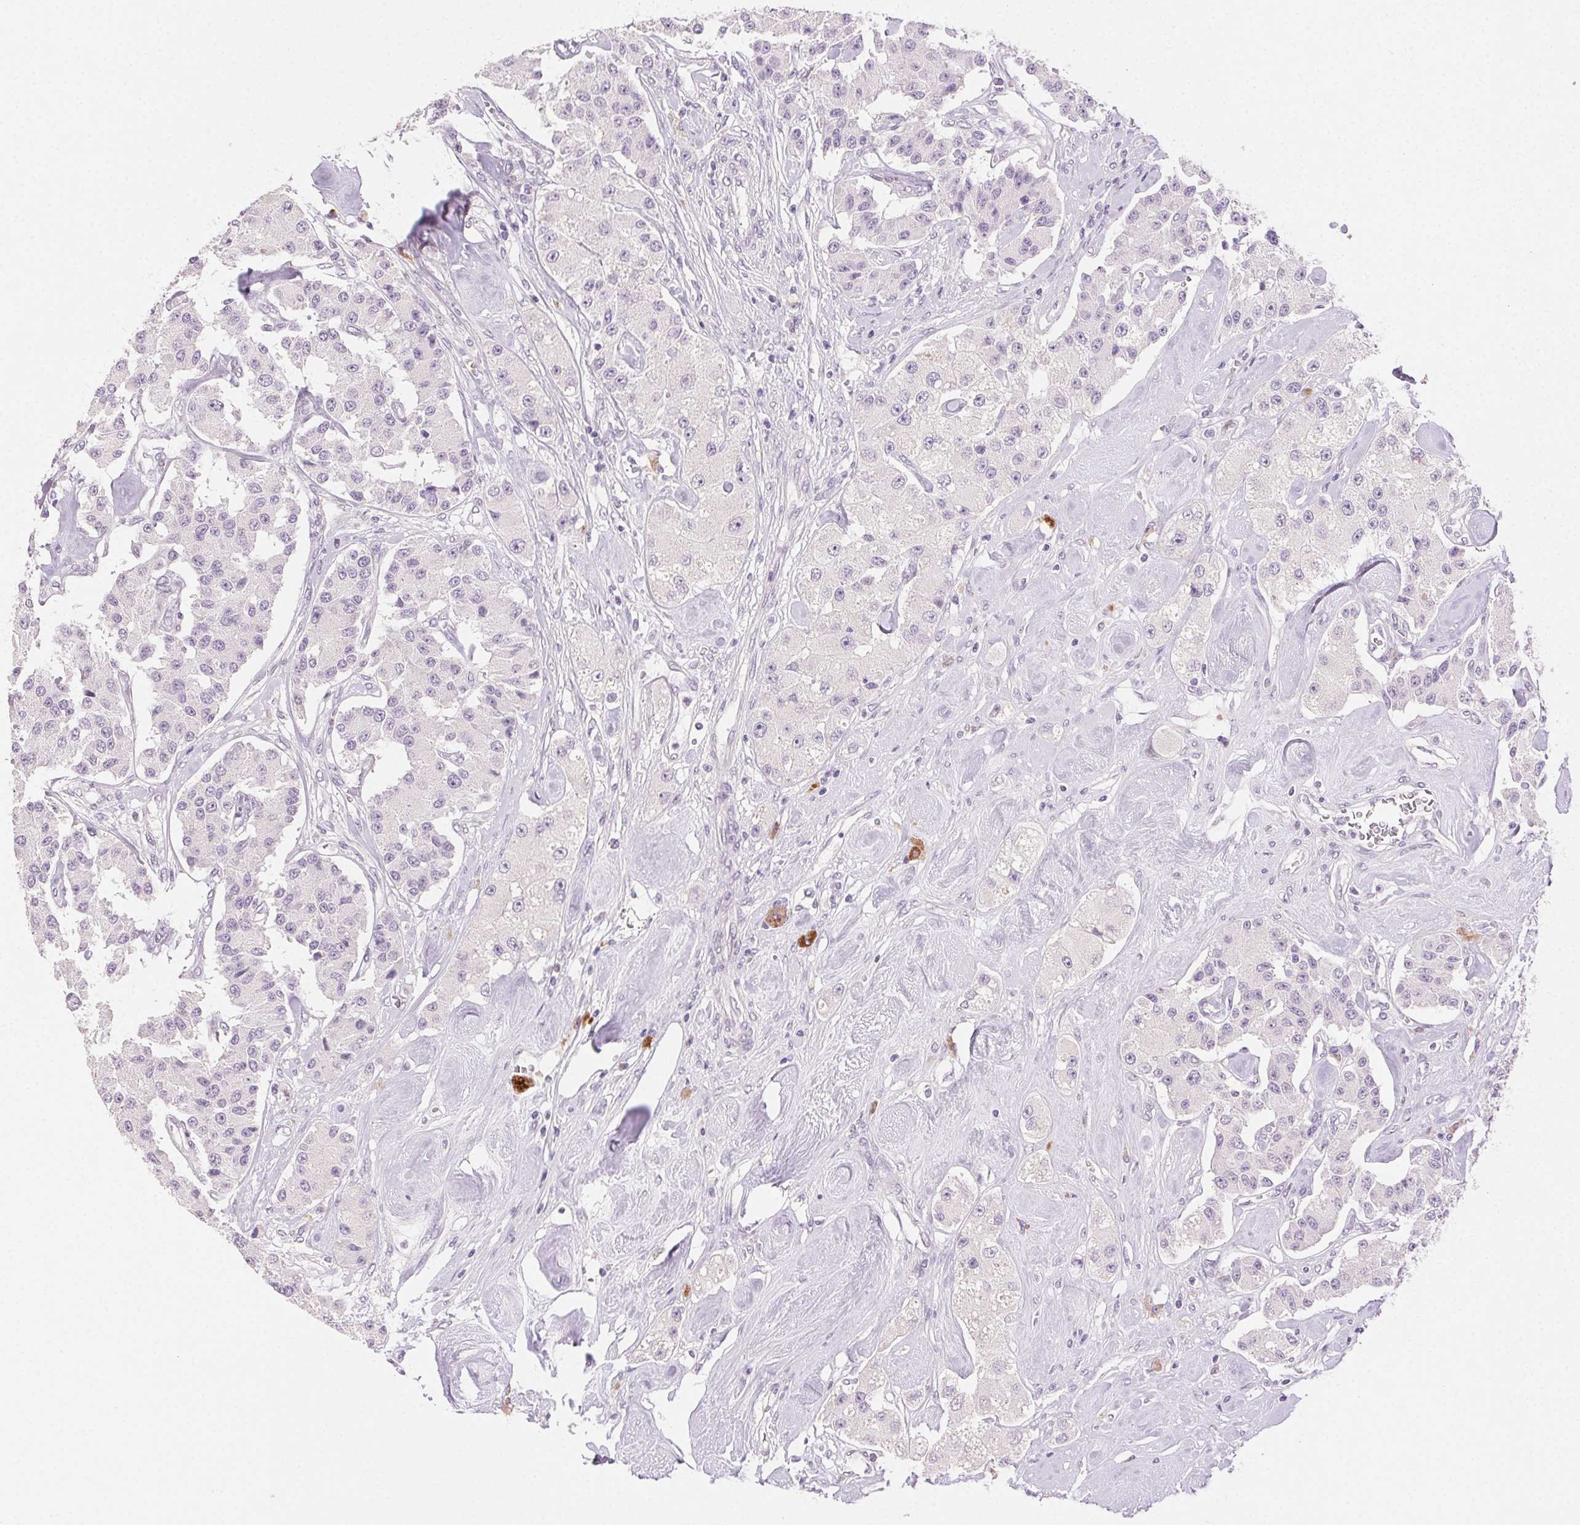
{"staining": {"intensity": "negative", "quantity": "none", "location": "none"}, "tissue": "carcinoid", "cell_type": "Tumor cells", "image_type": "cancer", "snomed": [{"axis": "morphology", "description": "Carcinoid, malignant, NOS"}, {"axis": "topography", "description": "Pancreas"}], "caption": "Tumor cells are negative for protein expression in human carcinoid.", "gene": "AKAP5", "patient": {"sex": "male", "age": 41}}